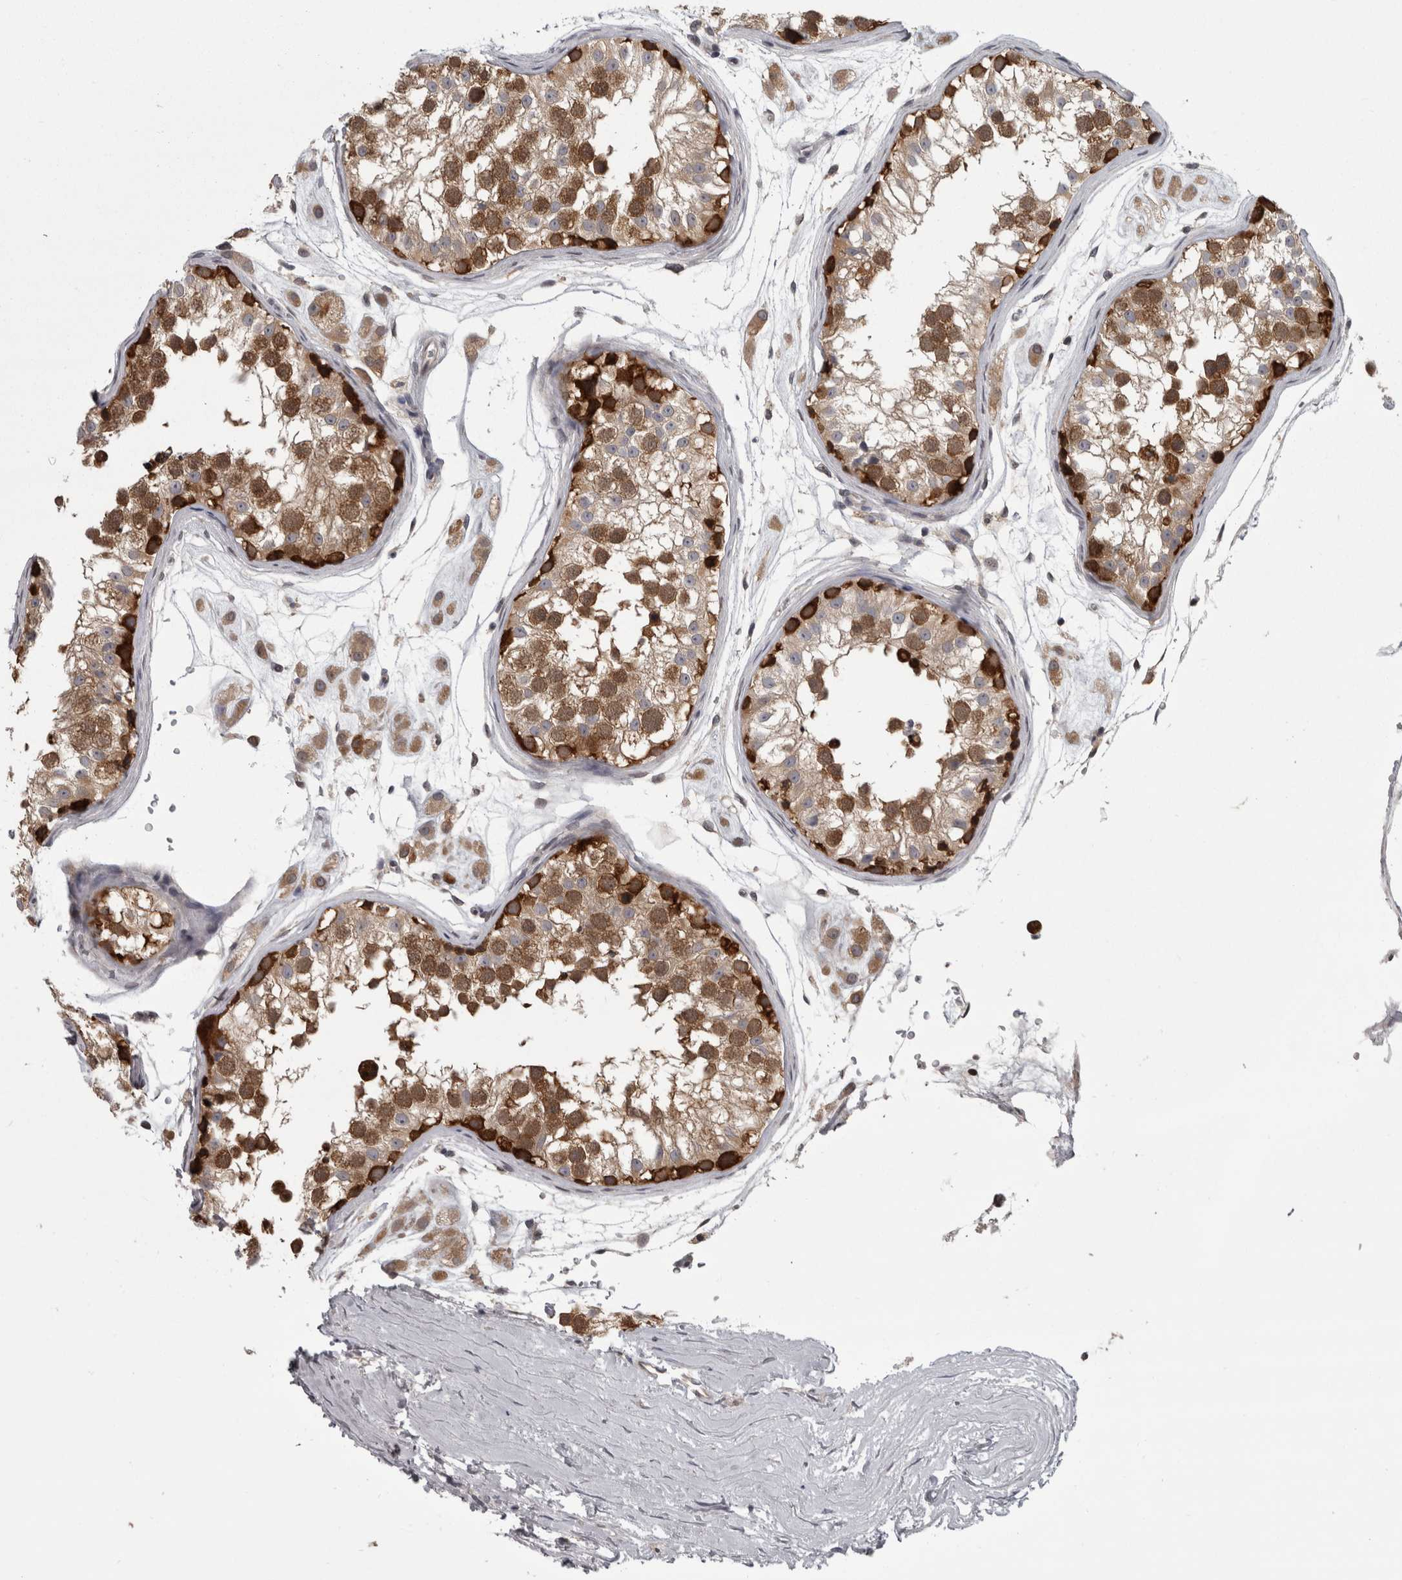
{"staining": {"intensity": "strong", "quantity": ">75%", "location": "cytoplasmic/membranous"}, "tissue": "testis", "cell_type": "Cells in seminiferous ducts", "image_type": "normal", "snomed": [{"axis": "morphology", "description": "Normal tissue, NOS"}, {"axis": "morphology", "description": "Adenocarcinoma, metastatic, NOS"}, {"axis": "topography", "description": "Testis"}], "caption": "Cells in seminiferous ducts exhibit strong cytoplasmic/membranous staining in approximately >75% of cells in unremarkable testis. (DAB IHC, brown staining for protein, blue staining for nuclei).", "gene": "CACYBP", "patient": {"sex": "male", "age": 26}}